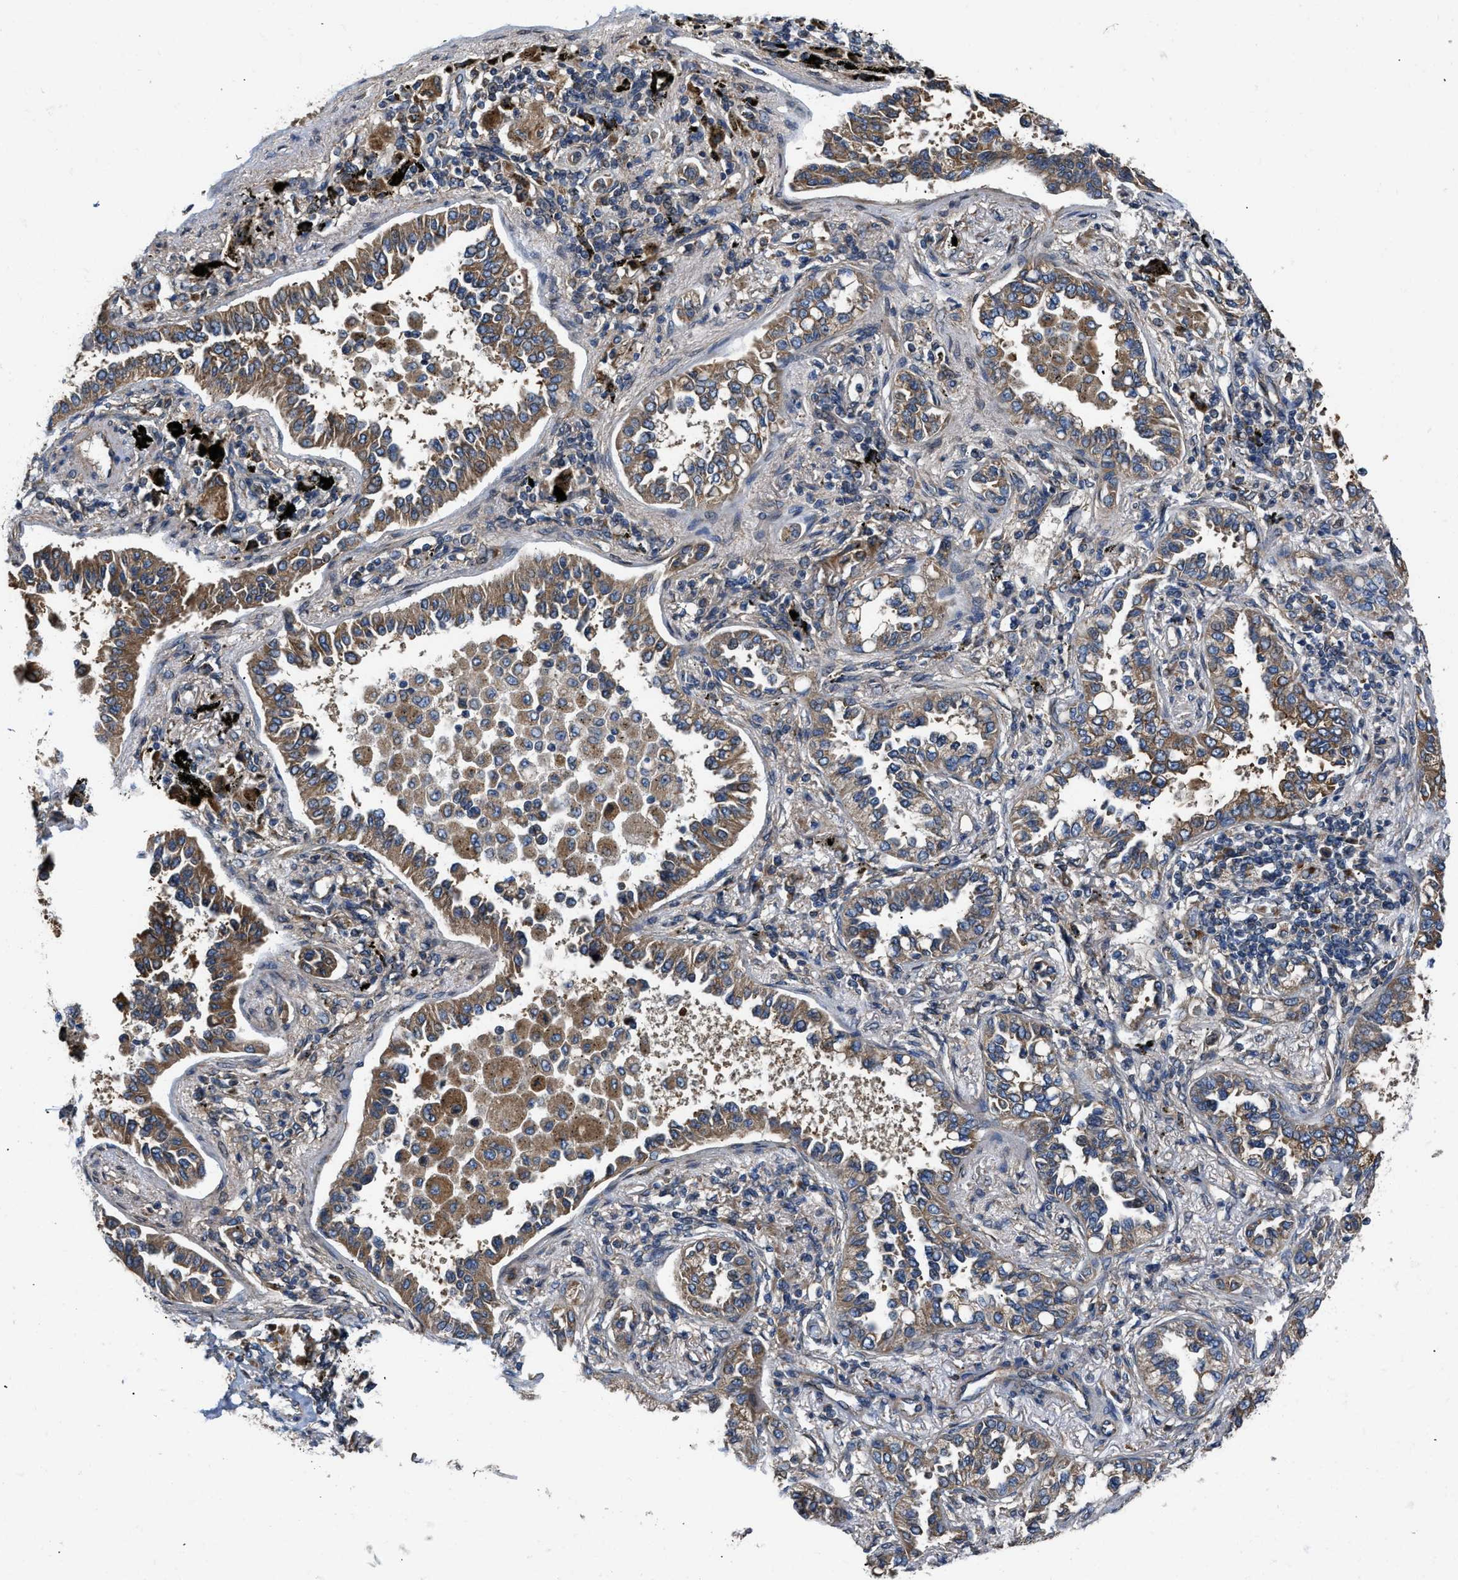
{"staining": {"intensity": "moderate", "quantity": ">75%", "location": "cytoplasmic/membranous"}, "tissue": "lung cancer", "cell_type": "Tumor cells", "image_type": "cancer", "snomed": [{"axis": "morphology", "description": "Normal tissue, NOS"}, {"axis": "morphology", "description": "Adenocarcinoma, NOS"}, {"axis": "topography", "description": "Lung"}], "caption": "This image reveals immunohistochemistry staining of lung adenocarcinoma, with medium moderate cytoplasmic/membranous positivity in approximately >75% of tumor cells.", "gene": "CEP128", "patient": {"sex": "male", "age": 59}}